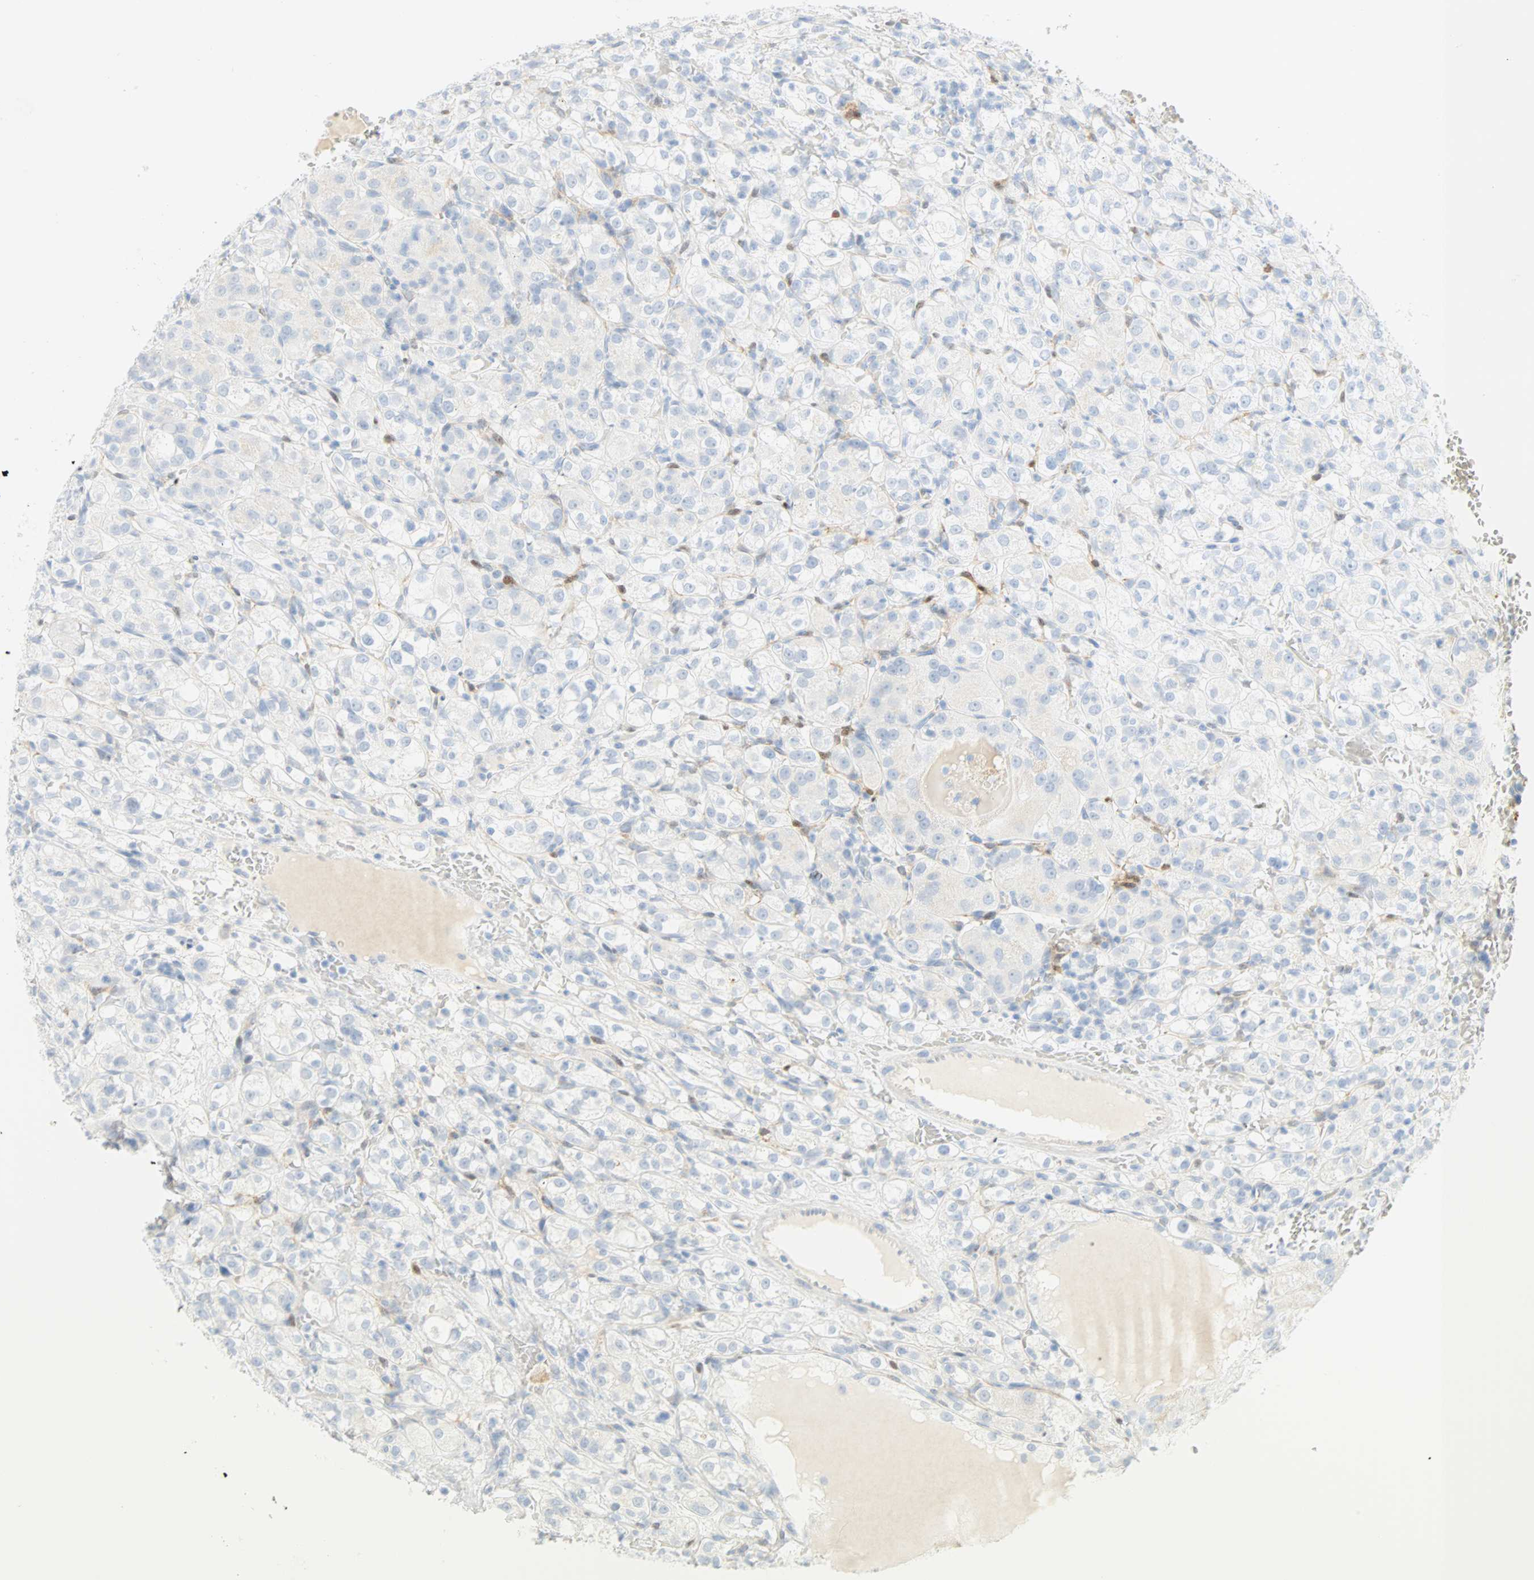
{"staining": {"intensity": "negative", "quantity": "none", "location": "none"}, "tissue": "renal cancer", "cell_type": "Tumor cells", "image_type": "cancer", "snomed": [{"axis": "morphology", "description": "Normal tissue, NOS"}, {"axis": "morphology", "description": "Adenocarcinoma, NOS"}, {"axis": "topography", "description": "Kidney"}], "caption": "DAB (3,3'-diaminobenzidine) immunohistochemical staining of human renal adenocarcinoma exhibits no significant staining in tumor cells. (DAB IHC, high magnification).", "gene": "SELENBP1", "patient": {"sex": "male", "age": 61}}